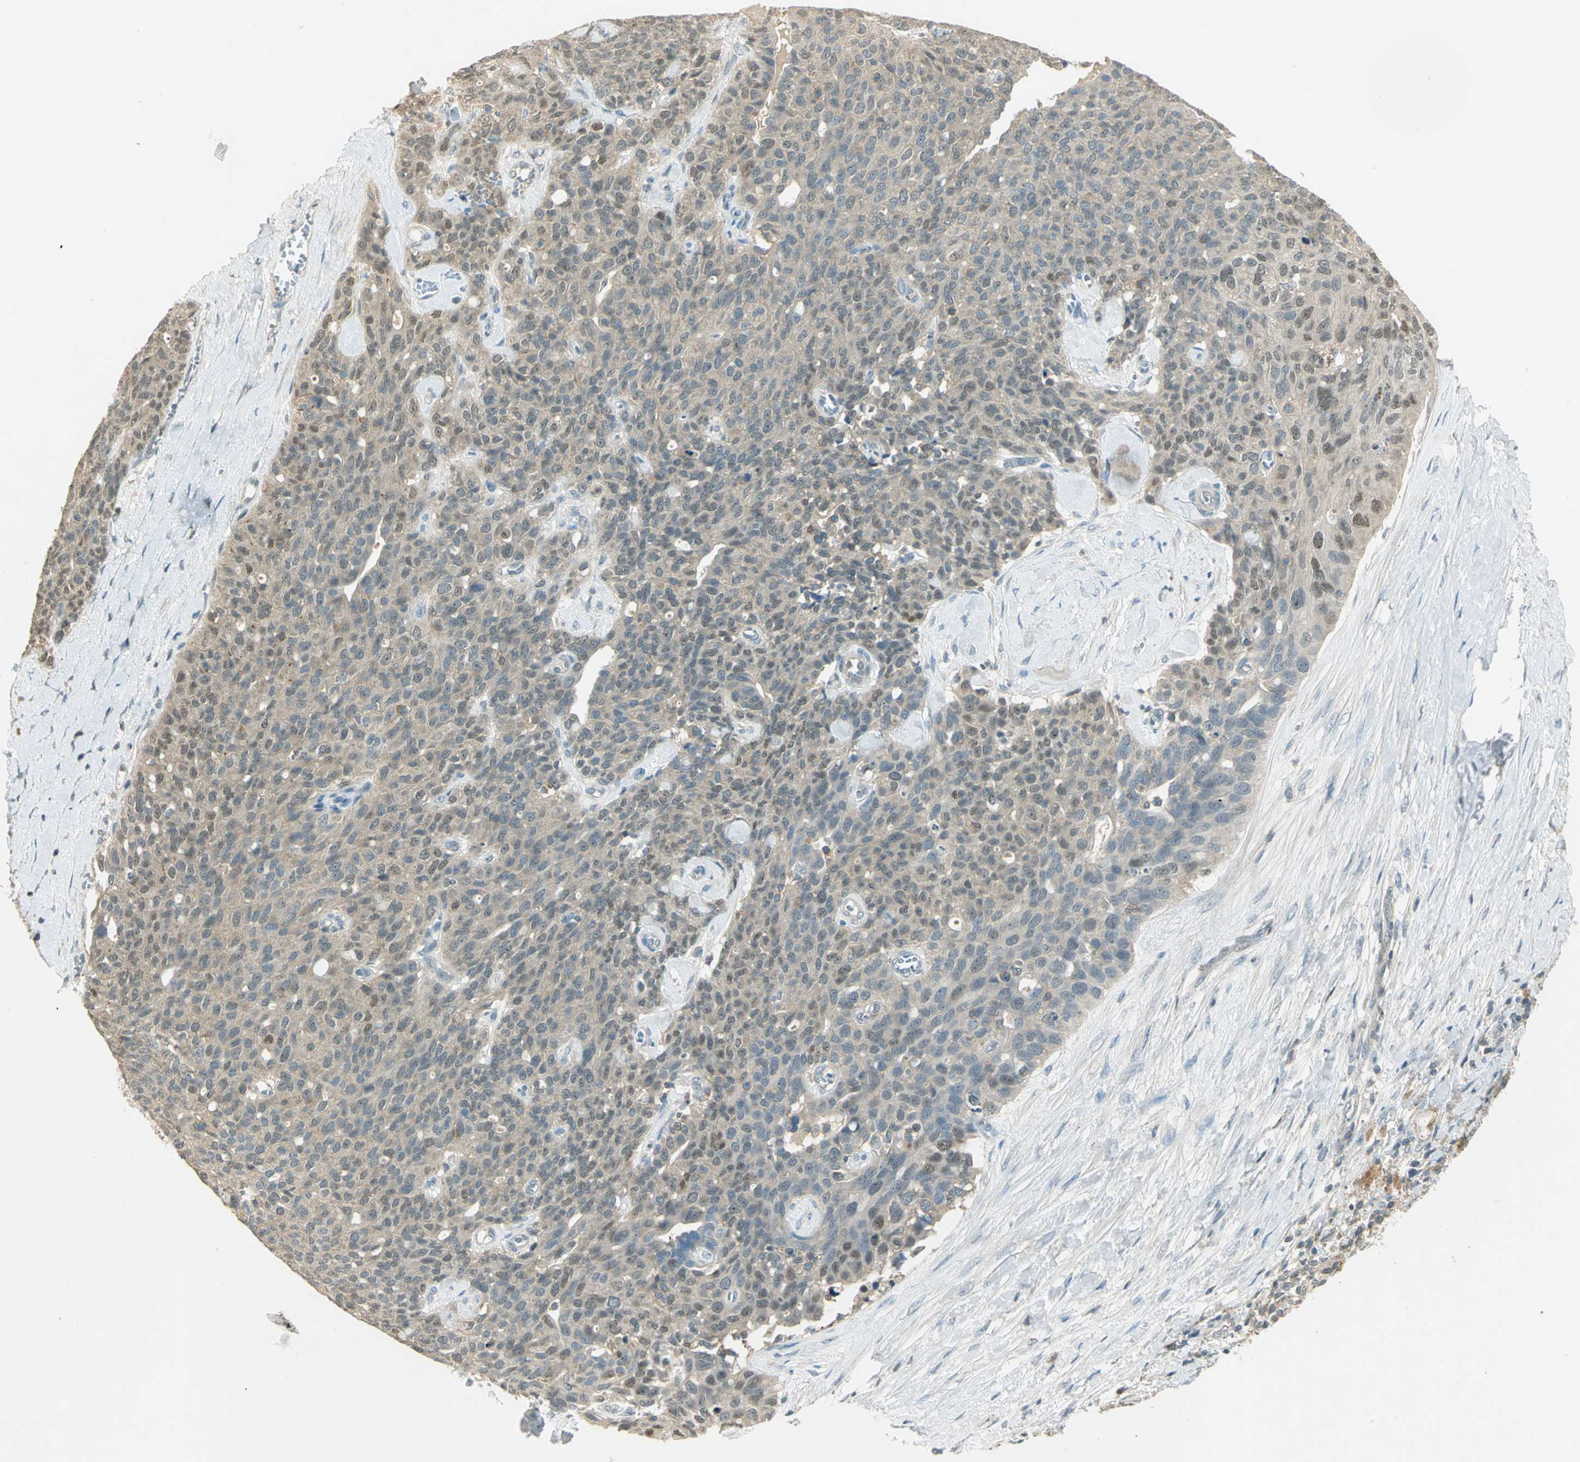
{"staining": {"intensity": "weak", "quantity": ">75%", "location": "cytoplasmic/membranous,nuclear"}, "tissue": "ovarian cancer", "cell_type": "Tumor cells", "image_type": "cancer", "snomed": [{"axis": "morphology", "description": "Carcinoma, endometroid"}, {"axis": "topography", "description": "Ovary"}], "caption": "Human ovarian cancer stained with a protein marker reveals weak staining in tumor cells.", "gene": "BIRC2", "patient": {"sex": "female", "age": 60}}